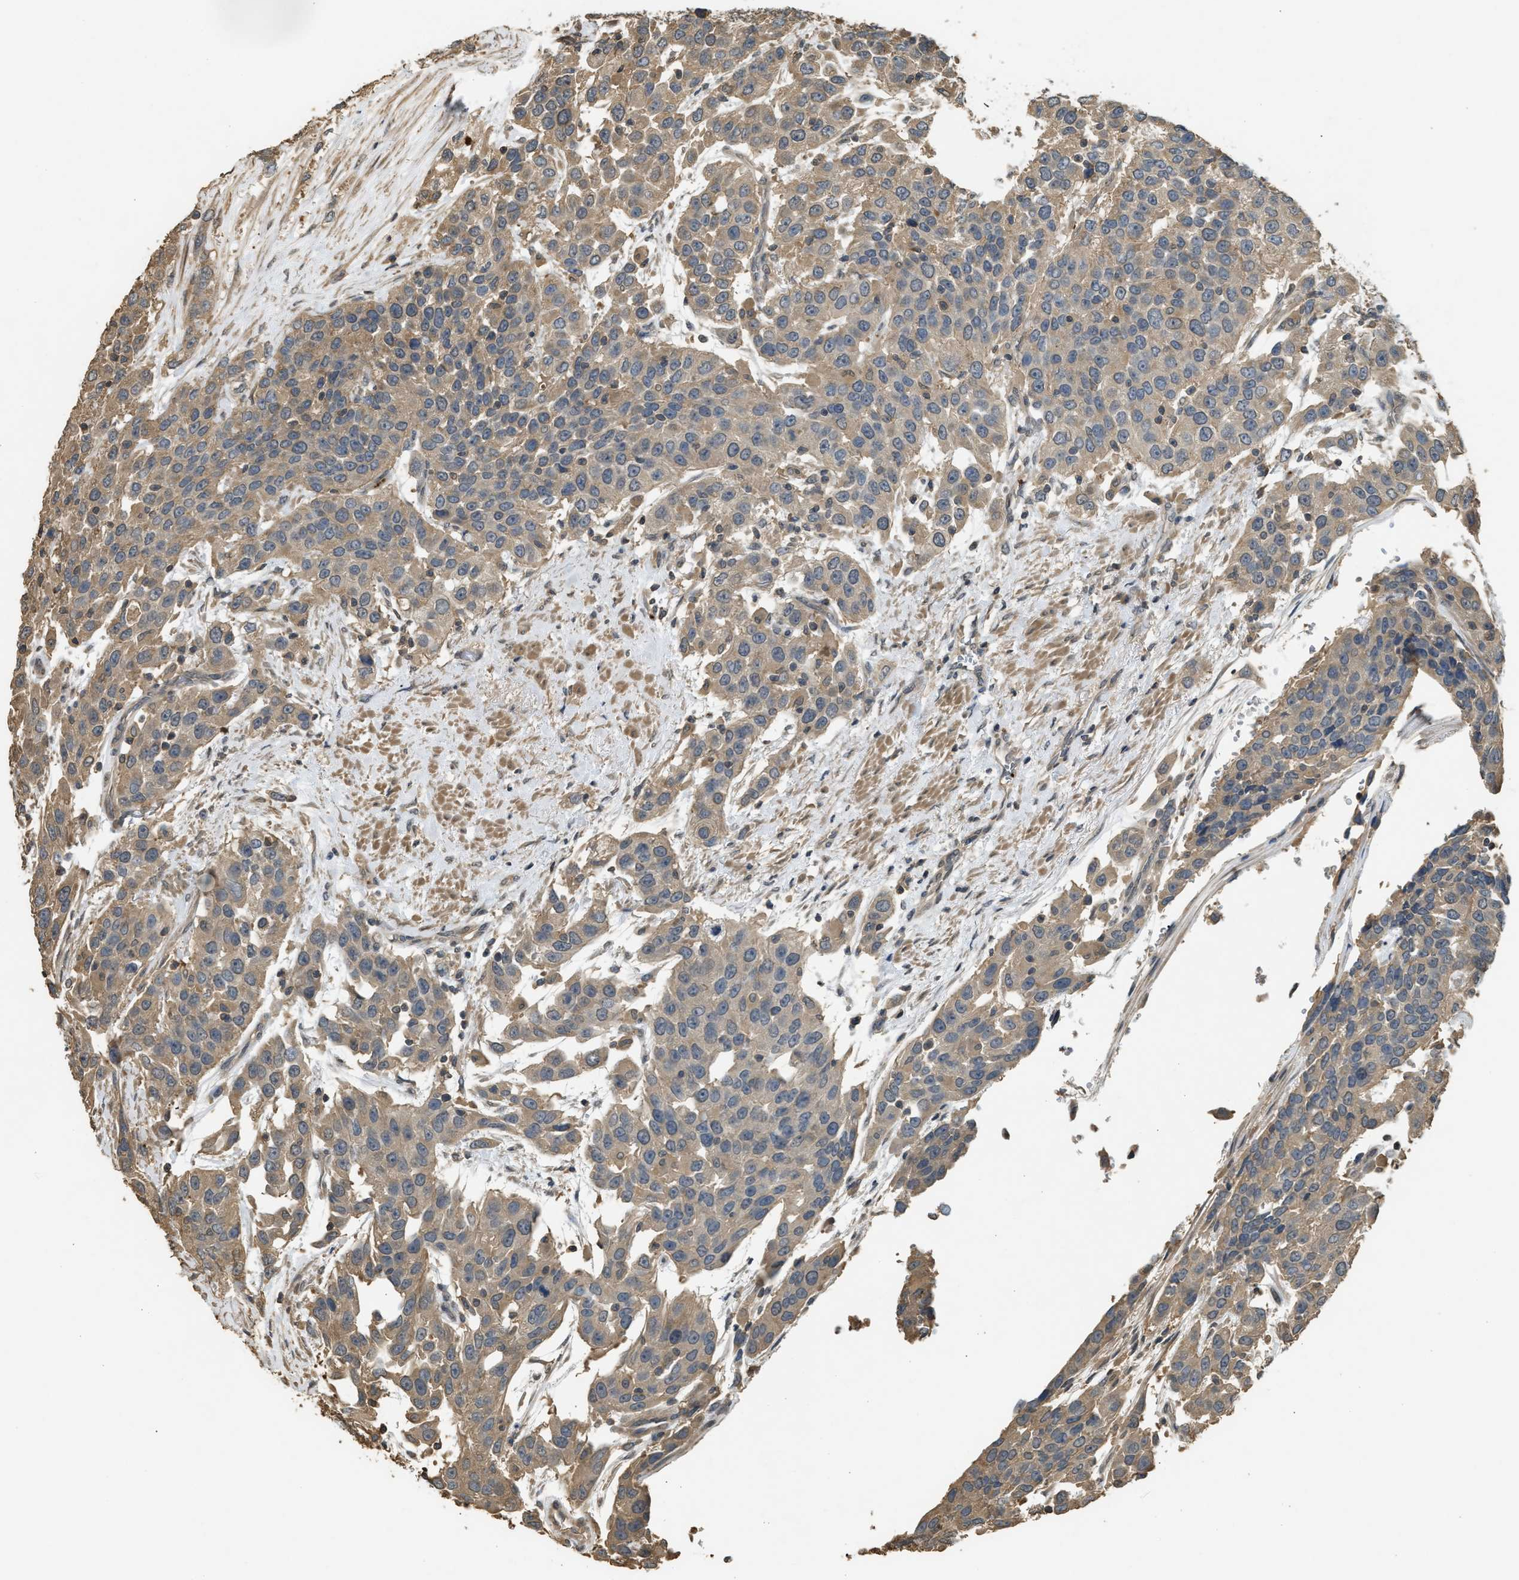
{"staining": {"intensity": "weak", "quantity": ">75%", "location": "cytoplasmic/membranous"}, "tissue": "urothelial cancer", "cell_type": "Tumor cells", "image_type": "cancer", "snomed": [{"axis": "morphology", "description": "Urothelial carcinoma, High grade"}, {"axis": "topography", "description": "Urinary bladder"}], "caption": "There is low levels of weak cytoplasmic/membranous expression in tumor cells of urothelial carcinoma (high-grade), as demonstrated by immunohistochemical staining (brown color).", "gene": "ARHGDIA", "patient": {"sex": "female", "age": 80}}